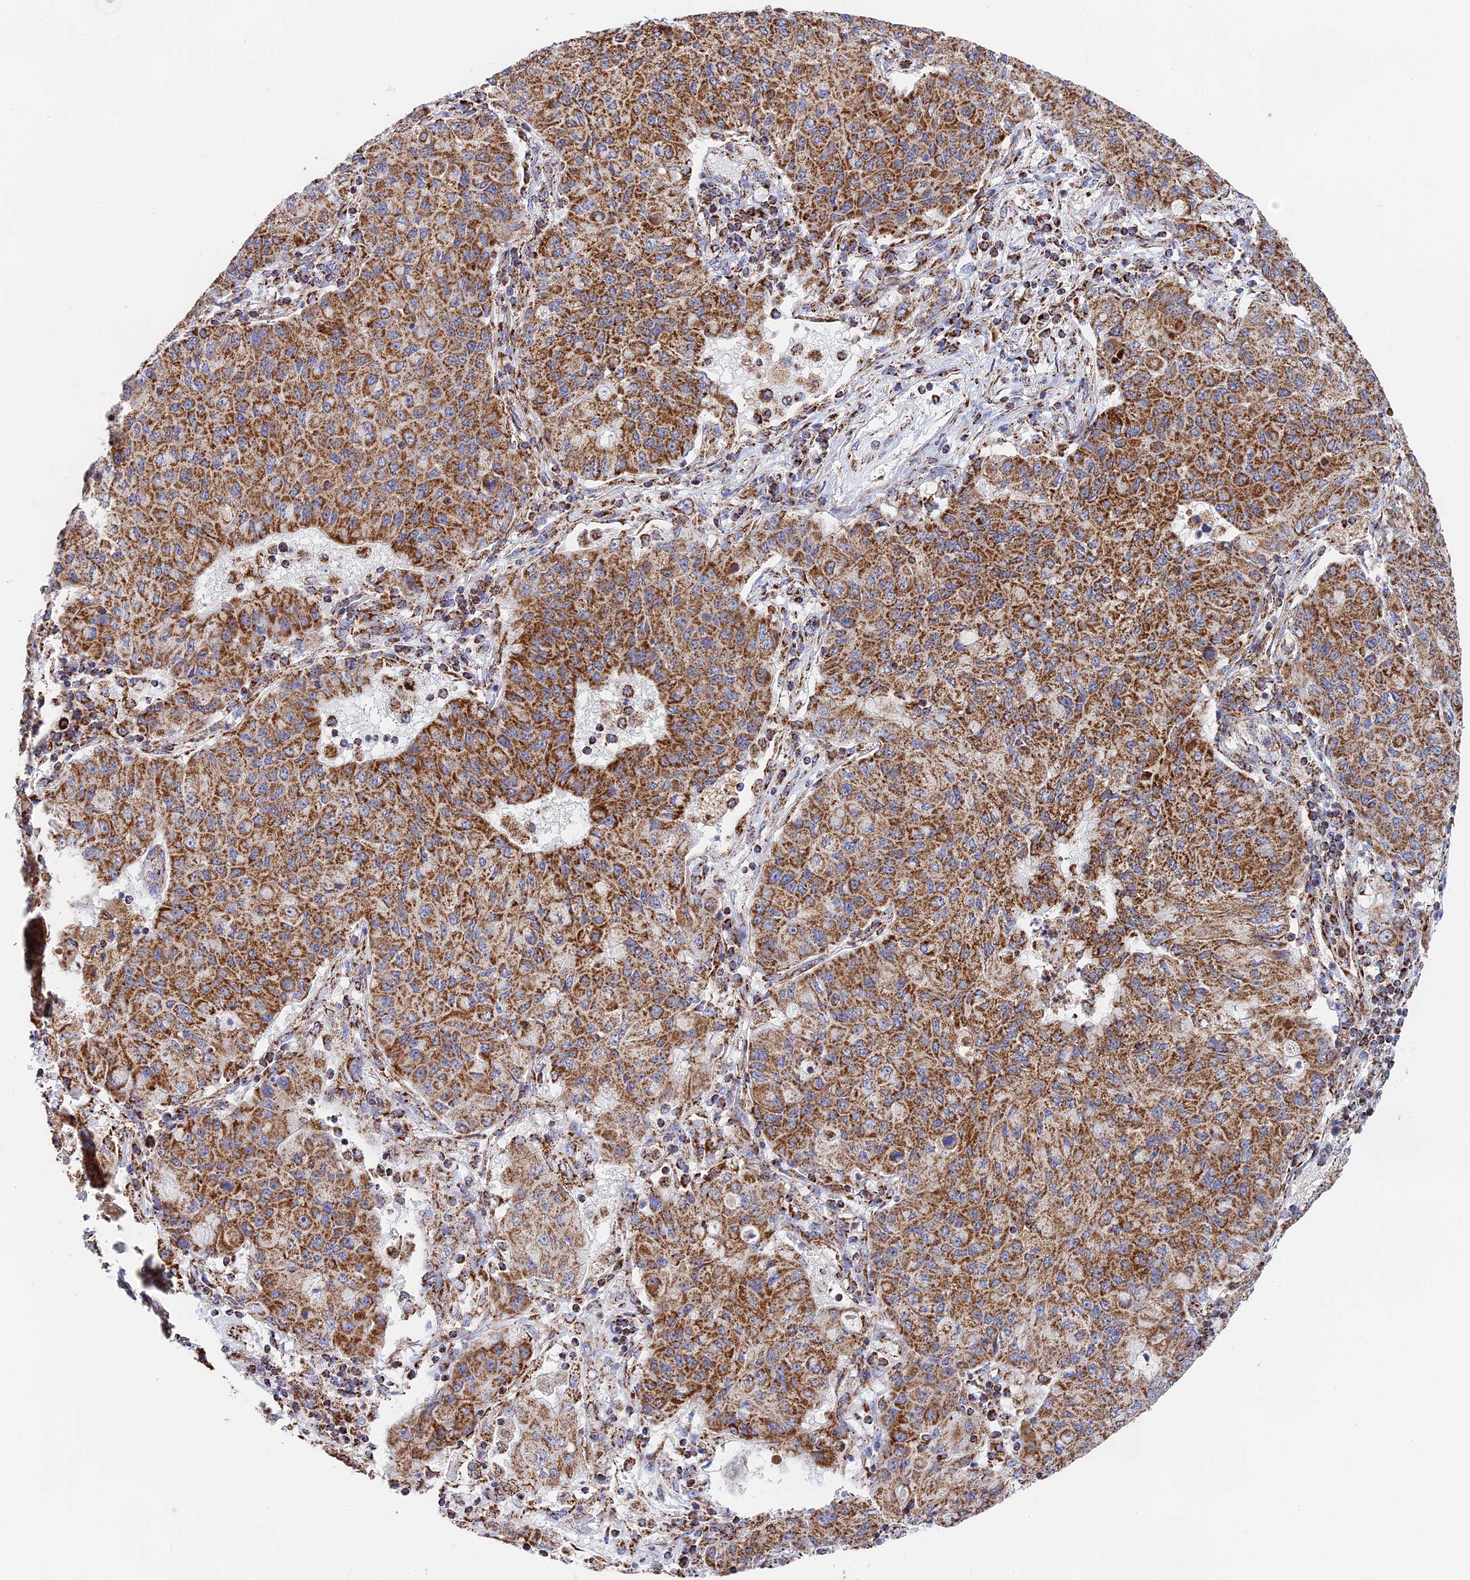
{"staining": {"intensity": "moderate", "quantity": ">75%", "location": "cytoplasmic/membranous"}, "tissue": "lung cancer", "cell_type": "Tumor cells", "image_type": "cancer", "snomed": [{"axis": "morphology", "description": "Squamous cell carcinoma, NOS"}, {"axis": "topography", "description": "Lung"}], "caption": "Immunohistochemistry (IHC) photomicrograph of neoplastic tissue: lung cancer stained using IHC shows medium levels of moderate protein expression localized specifically in the cytoplasmic/membranous of tumor cells, appearing as a cytoplasmic/membranous brown color.", "gene": "NDUFA5", "patient": {"sex": "male", "age": 74}}